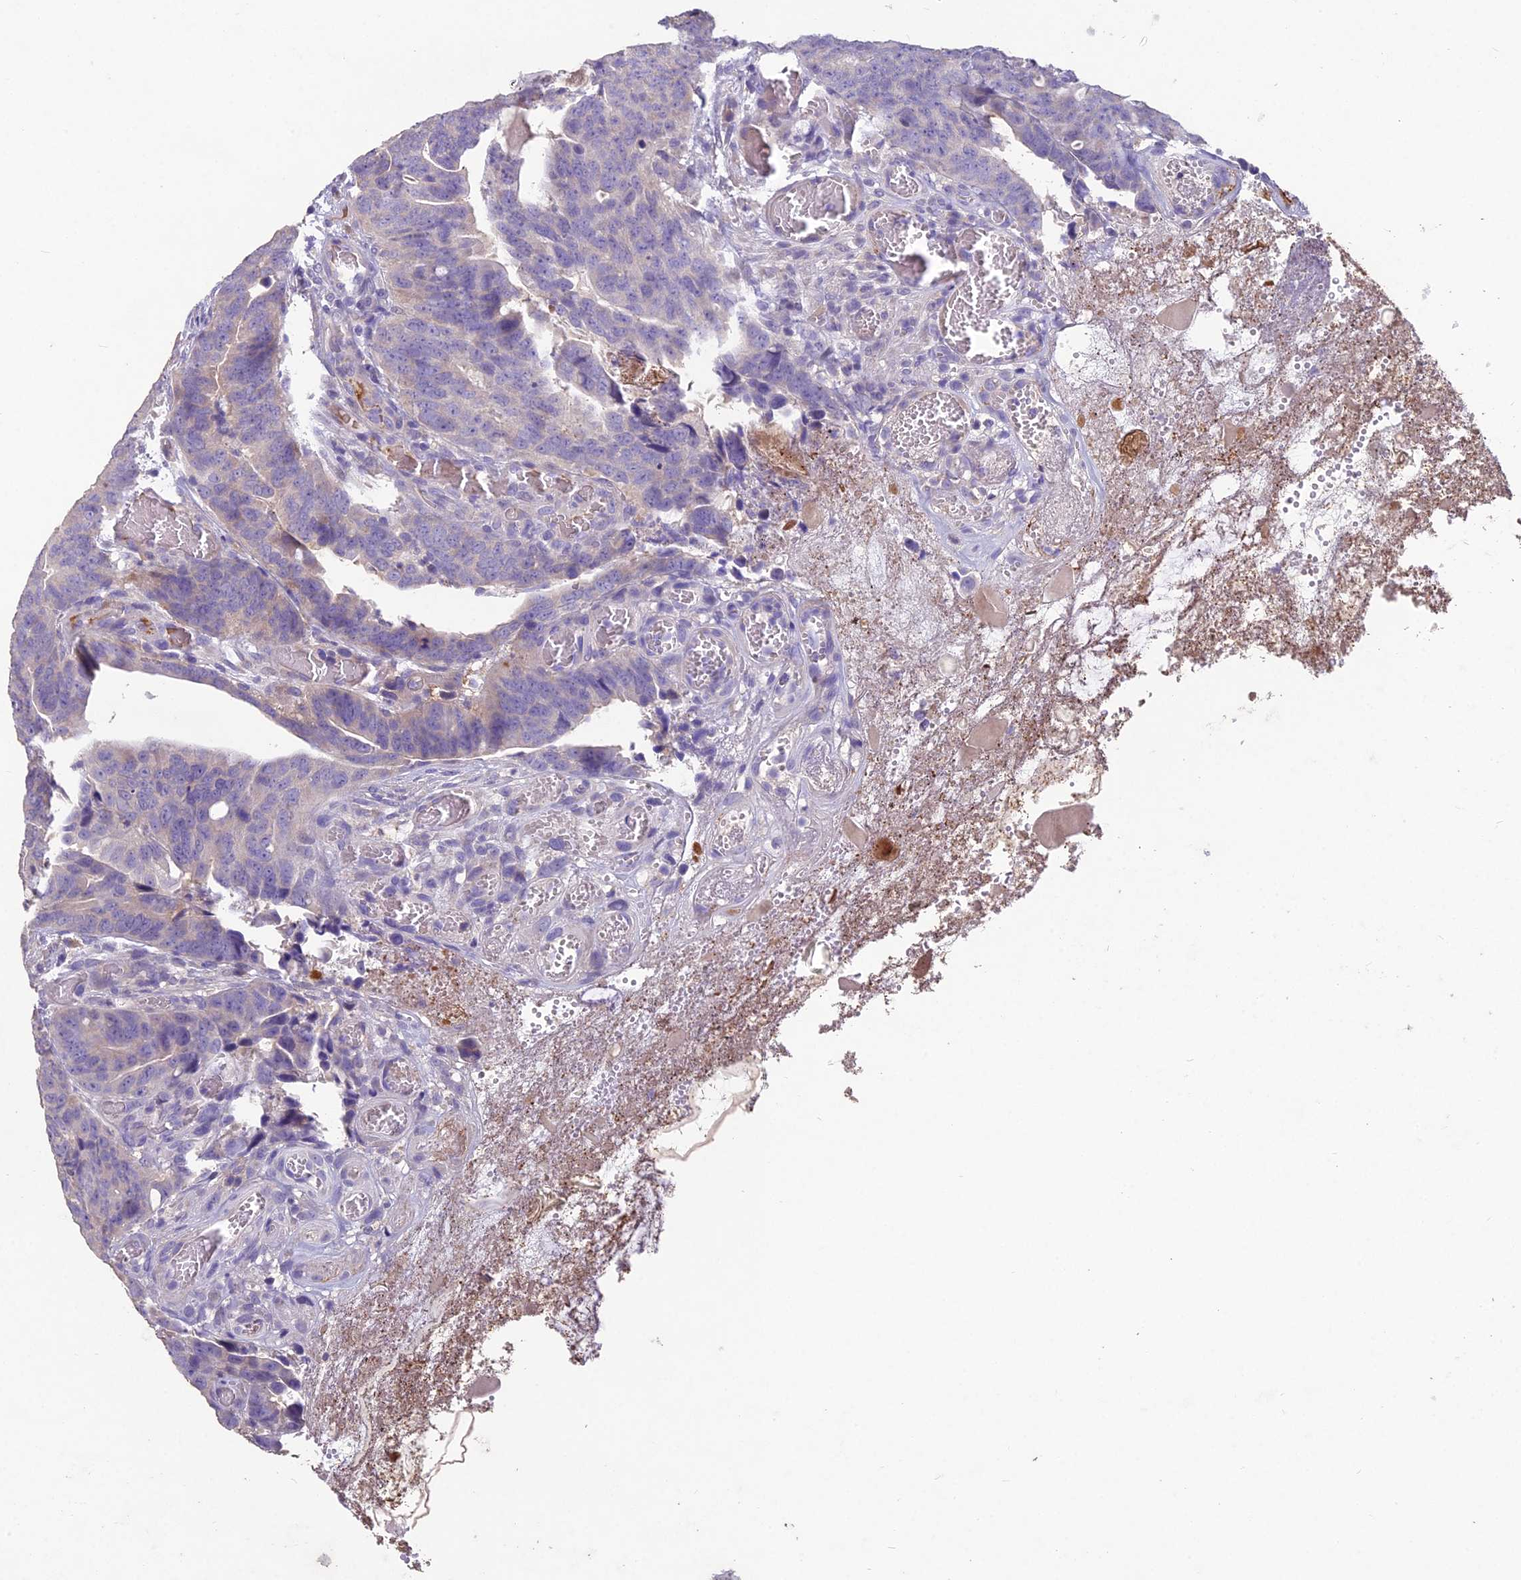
{"staining": {"intensity": "weak", "quantity": "<25%", "location": "cytoplasmic/membranous"}, "tissue": "colorectal cancer", "cell_type": "Tumor cells", "image_type": "cancer", "snomed": [{"axis": "morphology", "description": "Adenocarcinoma, NOS"}, {"axis": "topography", "description": "Colon"}], "caption": "Immunohistochemical staining of colorectal cancer reveals no significant staining in tumor cells.", "gene": "CEACAM16", "patient": {"sex": "female", "age": 82}}